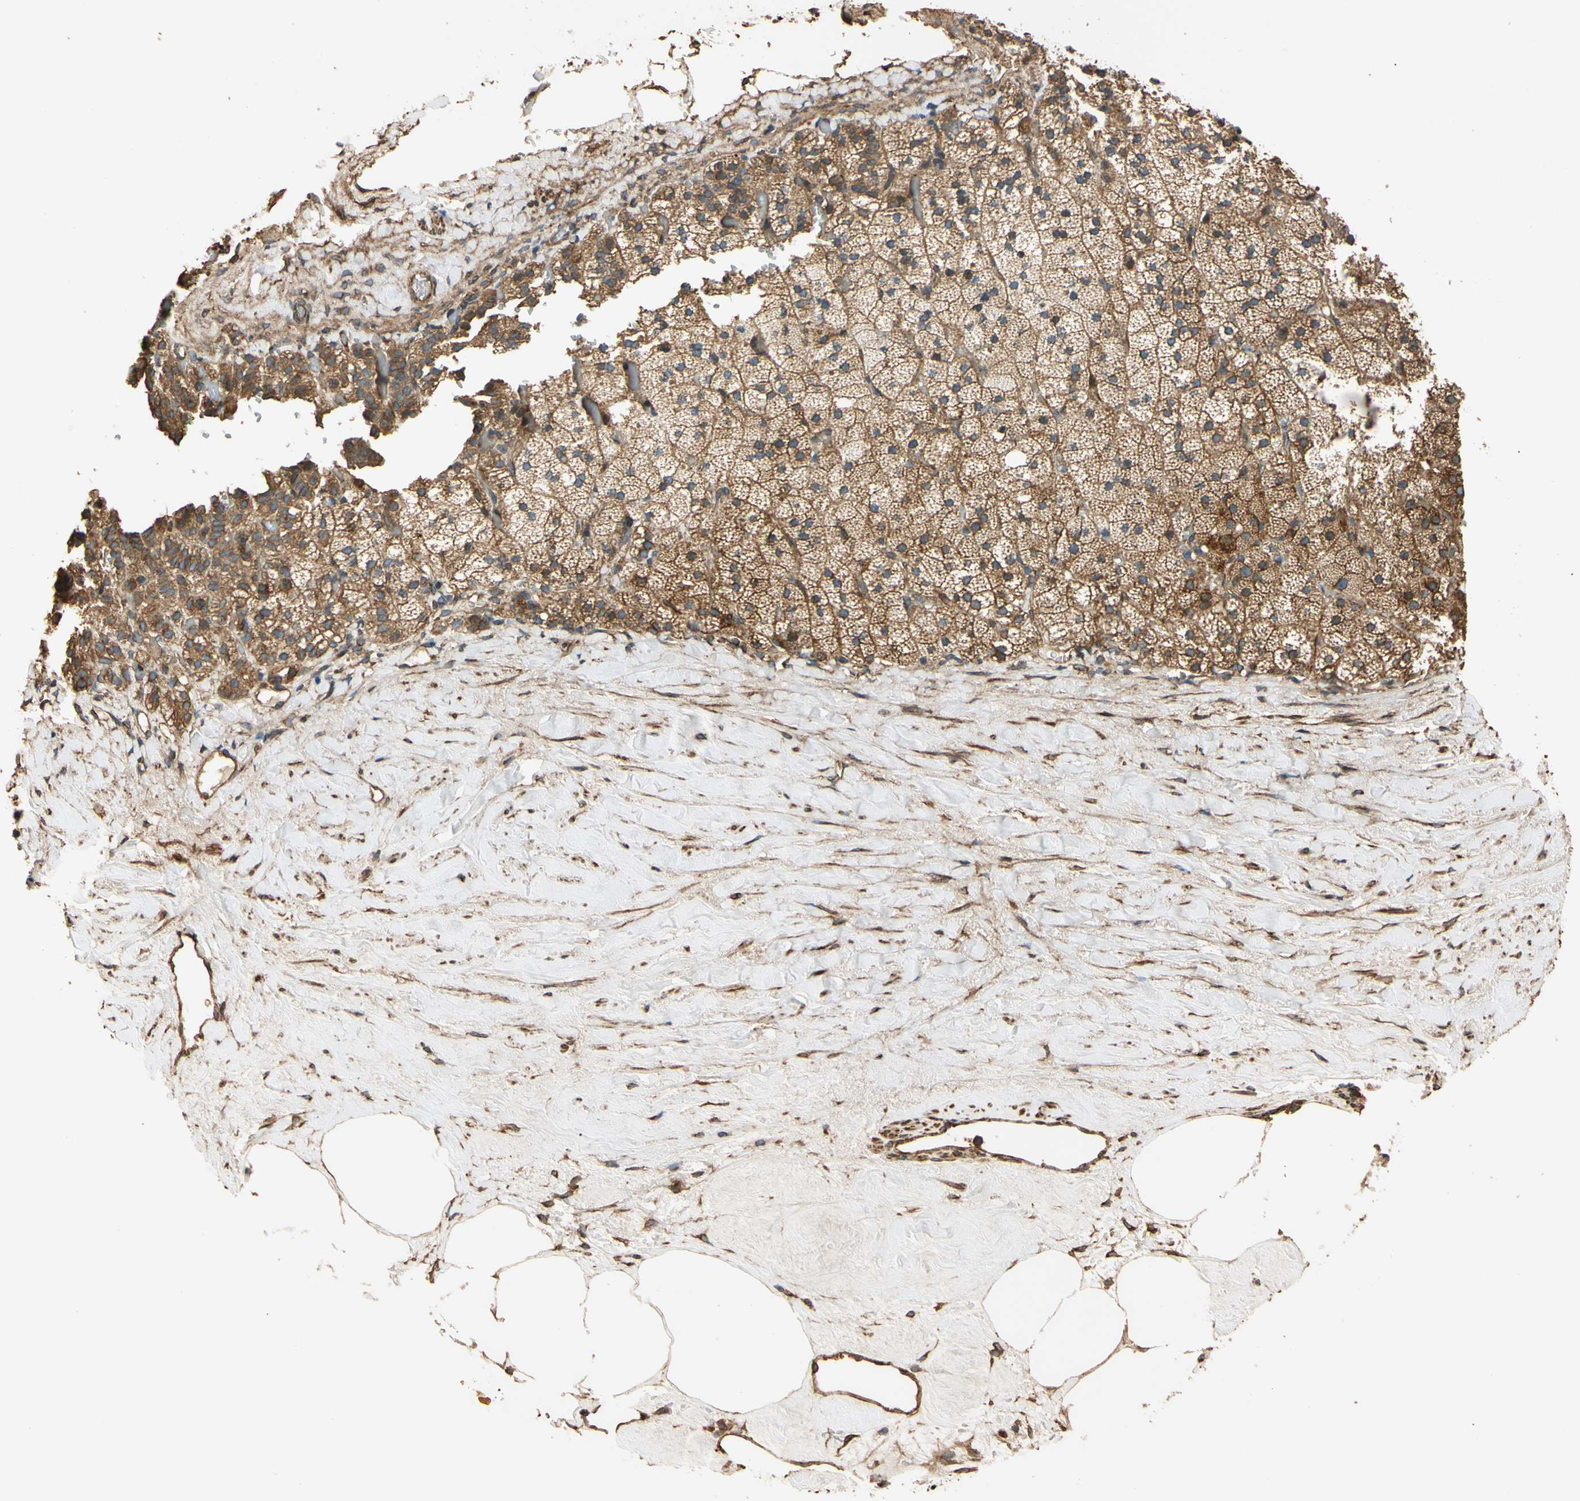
{"staining": {"intensity": "strong", "quantity": ">75%", "location": "cytoplasmic/membranous"}, "tissue": "adrenal gland", "cell_type": "Glandular cells", "image_type": "normal", "snomed": [{"axis": "morphology", "description": "Normal tissue, NOS"}, {"axis": "topography", "description": "Adrenal gland"}], "caption": "Immunohistochemistry photomicrograph of unremarkable human adrenal gland stained for a protein (brown), which demonstrates high levels of strong cytoplasmic/membranous staining in about >75% of glandular cells.", "gene": "MGRN1", "patient": {"sex": "male", "age": 35}}